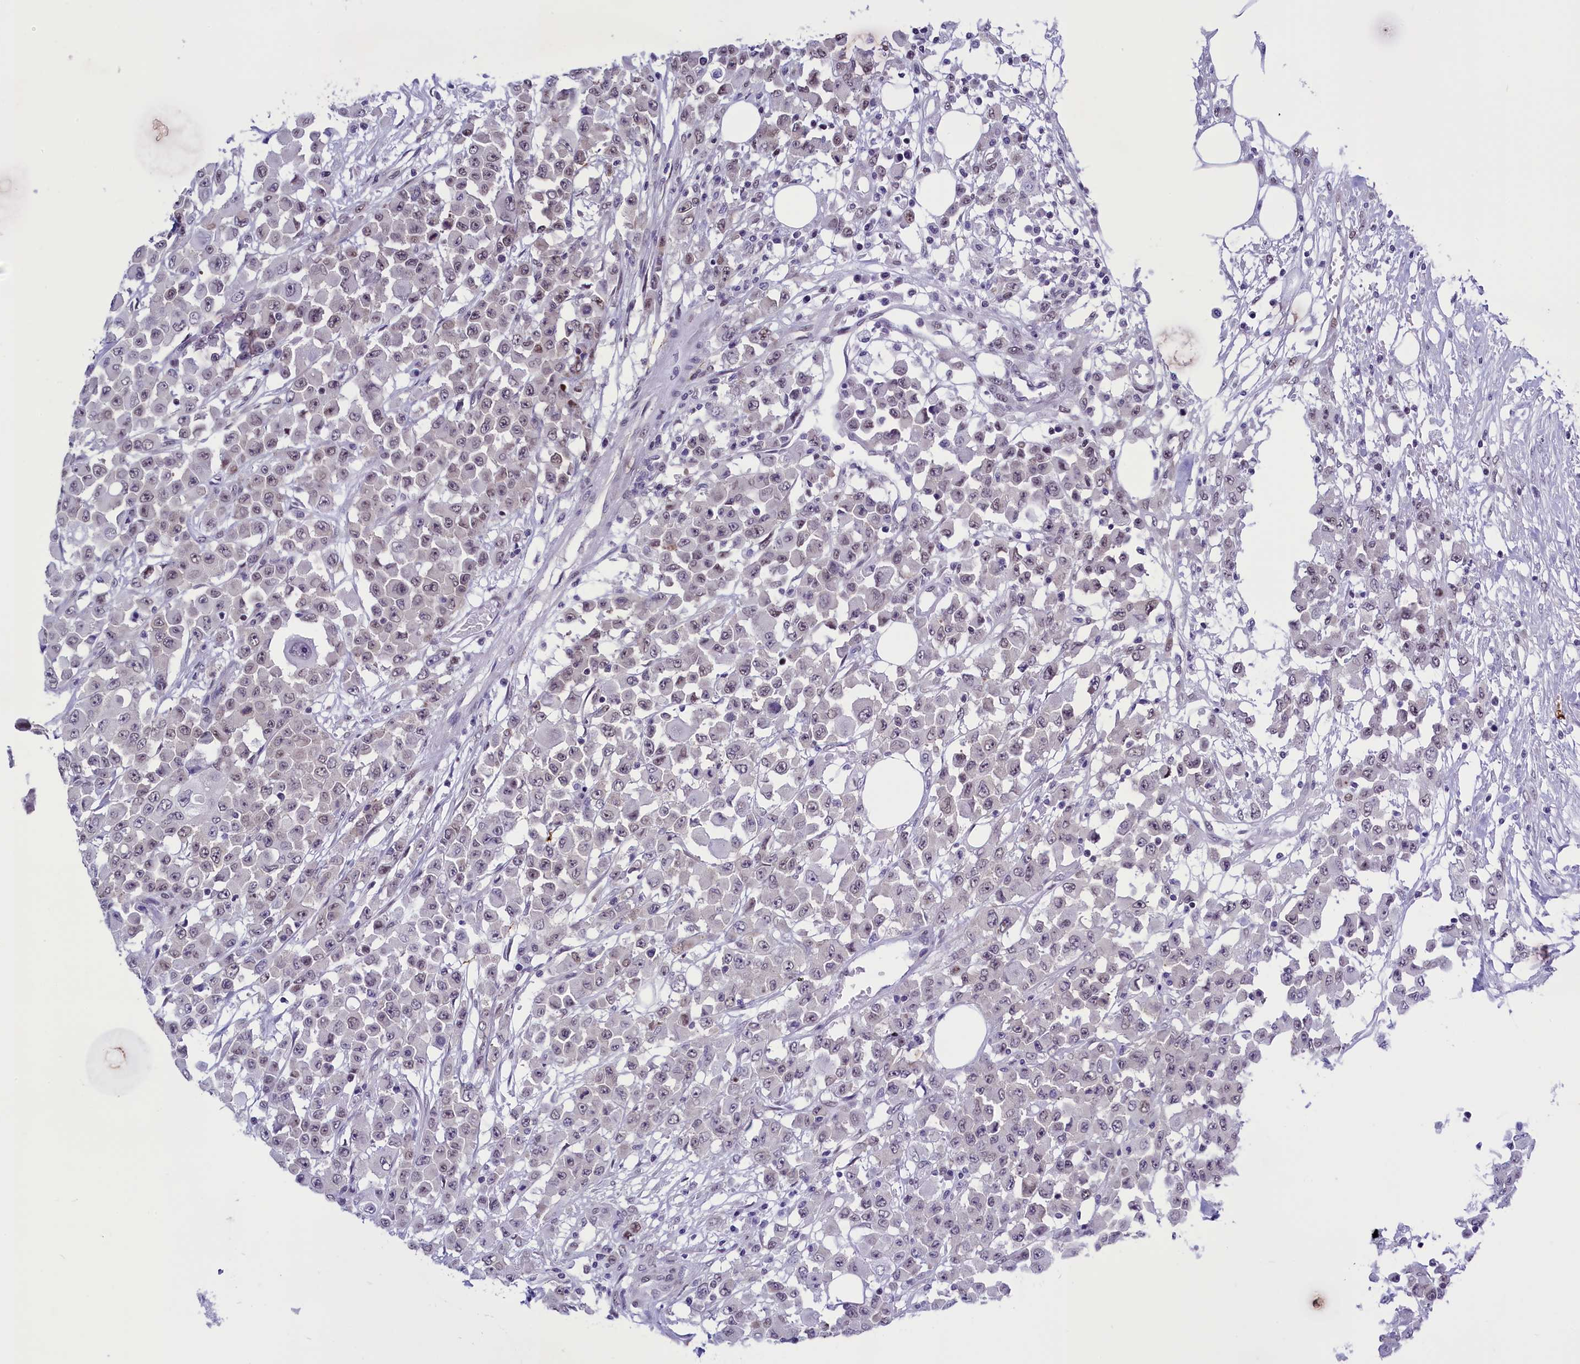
{"staining": {"intensity": "weak", "quantity": "<25%", "location": "nuclear"}, "tissue": "colorectal cancer", "cell_type": "Tumor cells", "image_type": "cancer", "snomed": [{"axis": "morphology", "description": "Adenocarcinoma, NOS"}, {"axis": "topography", "description": "Colon"}], "caption": "Human colorectal cancer (adenocarcinoma) stained for a protein using immunohistochemistry (IHC) shows no expression in tumor cells.", "gene": "RPS6KB1", "patient": {"sex": "male", "age": 51}}